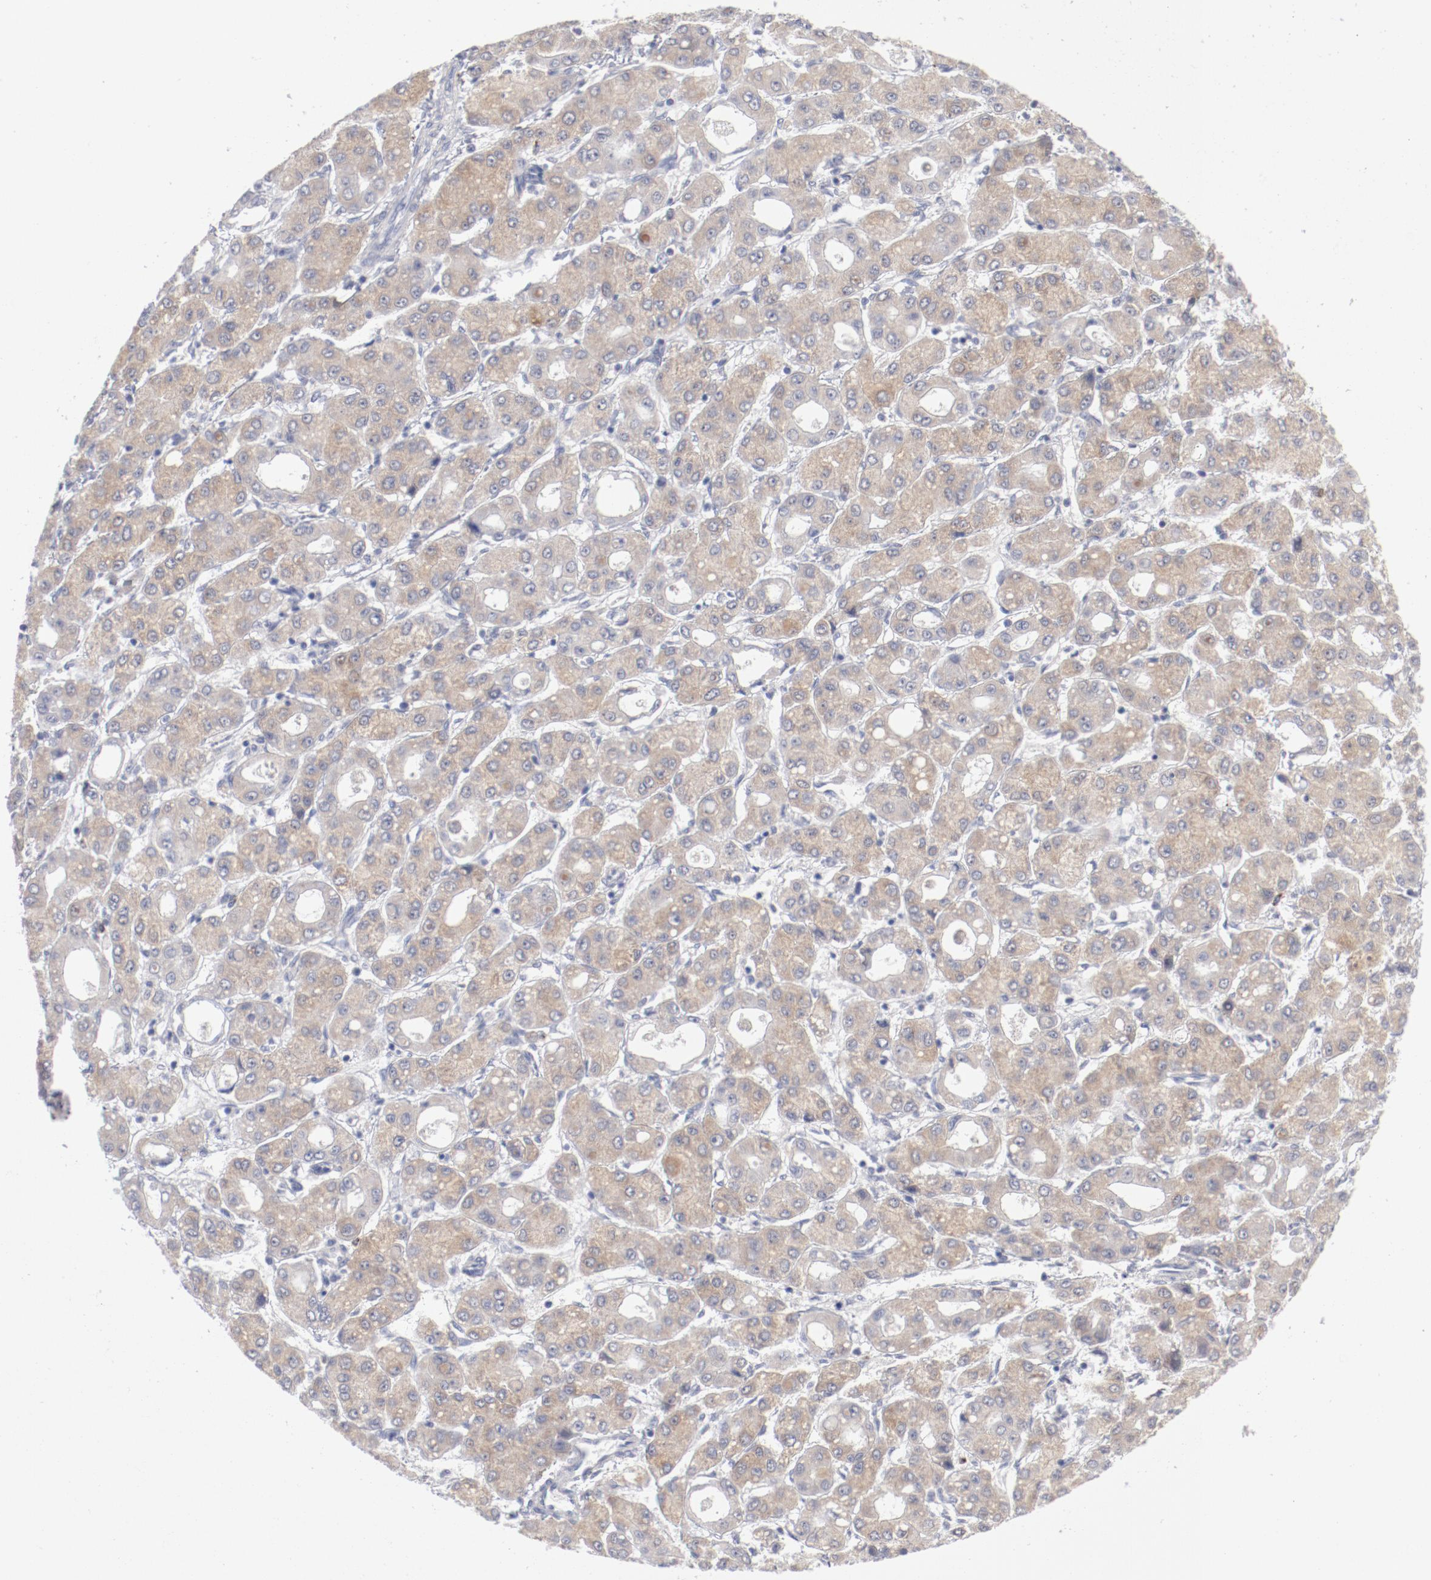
{"staining": {"intensity": "weak", "quantity": "25%-75%", "location": "cytoplasmic/membranous"}, "tissue": "liver cancer", "cell_type": "Tumor cells", "image_type": "cancer", "snomed": [{"axis": "morphology", "description": "Carcinoma, Hepatocellular, NOS"}, {"axis": "topography", "description": "Liver"}], "caption": "High-magnification brightfield microscopy of liver hepatocellular carcinoma stained with DAB (3,3'-diaminobenzidine) (brown) and counterstained with hematoxylin (blue). tumor cells exhibit weak cytoplasmic/membranous positivity is appreciated in about25%-75% of cells. (DAB (3,3'-diaminobenzidine) = brown stain, brightfield microscopy at high magnification).", "gene": "SH3BGR", "patient": {"sex": "male", "age": 69}}